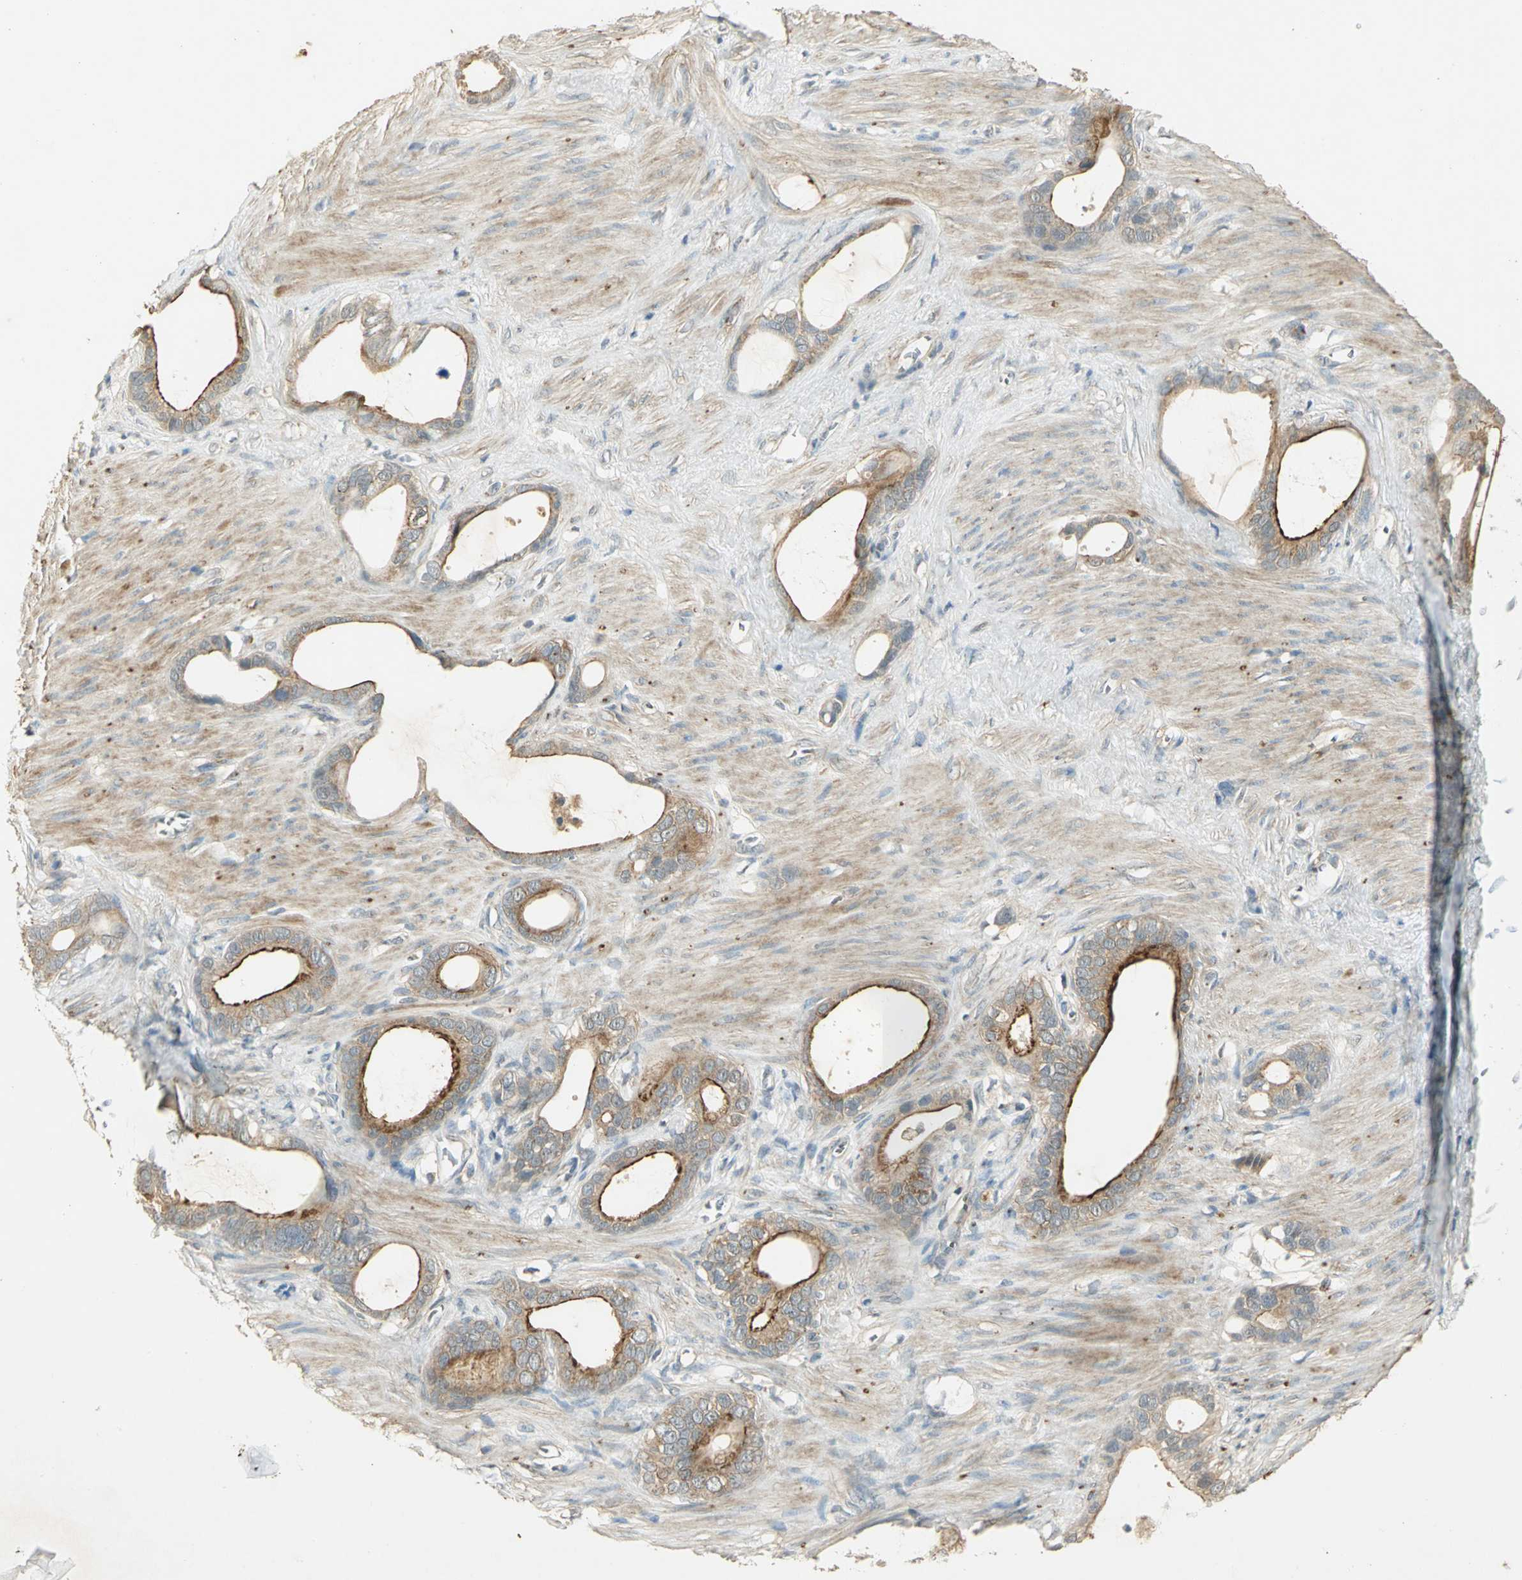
{"staining": {"intensity": "weak", "quantity": ">75%", "location": "cytoplasmic/membranous"}, "tissue": "stomach cancer", "cell_type": "Tumor cells", "image_type": "cancer", "snomed": [{"axis": "morphology", "description": "Adenocarcinoma, NOS"}, {"axis": "topography", "description": "Stomach"}], "caption": "Immunohistochemistry (IHC) (DAB) staining of stomach adenocarcinoma displays weak cytoplasmic/membranous protein positivity in approximately >75% of tumor cells. (IHC, brightfield microscopy, high magnification).", "gene": "KEAP1", "patient": {"sex": "female", "age": 75}}